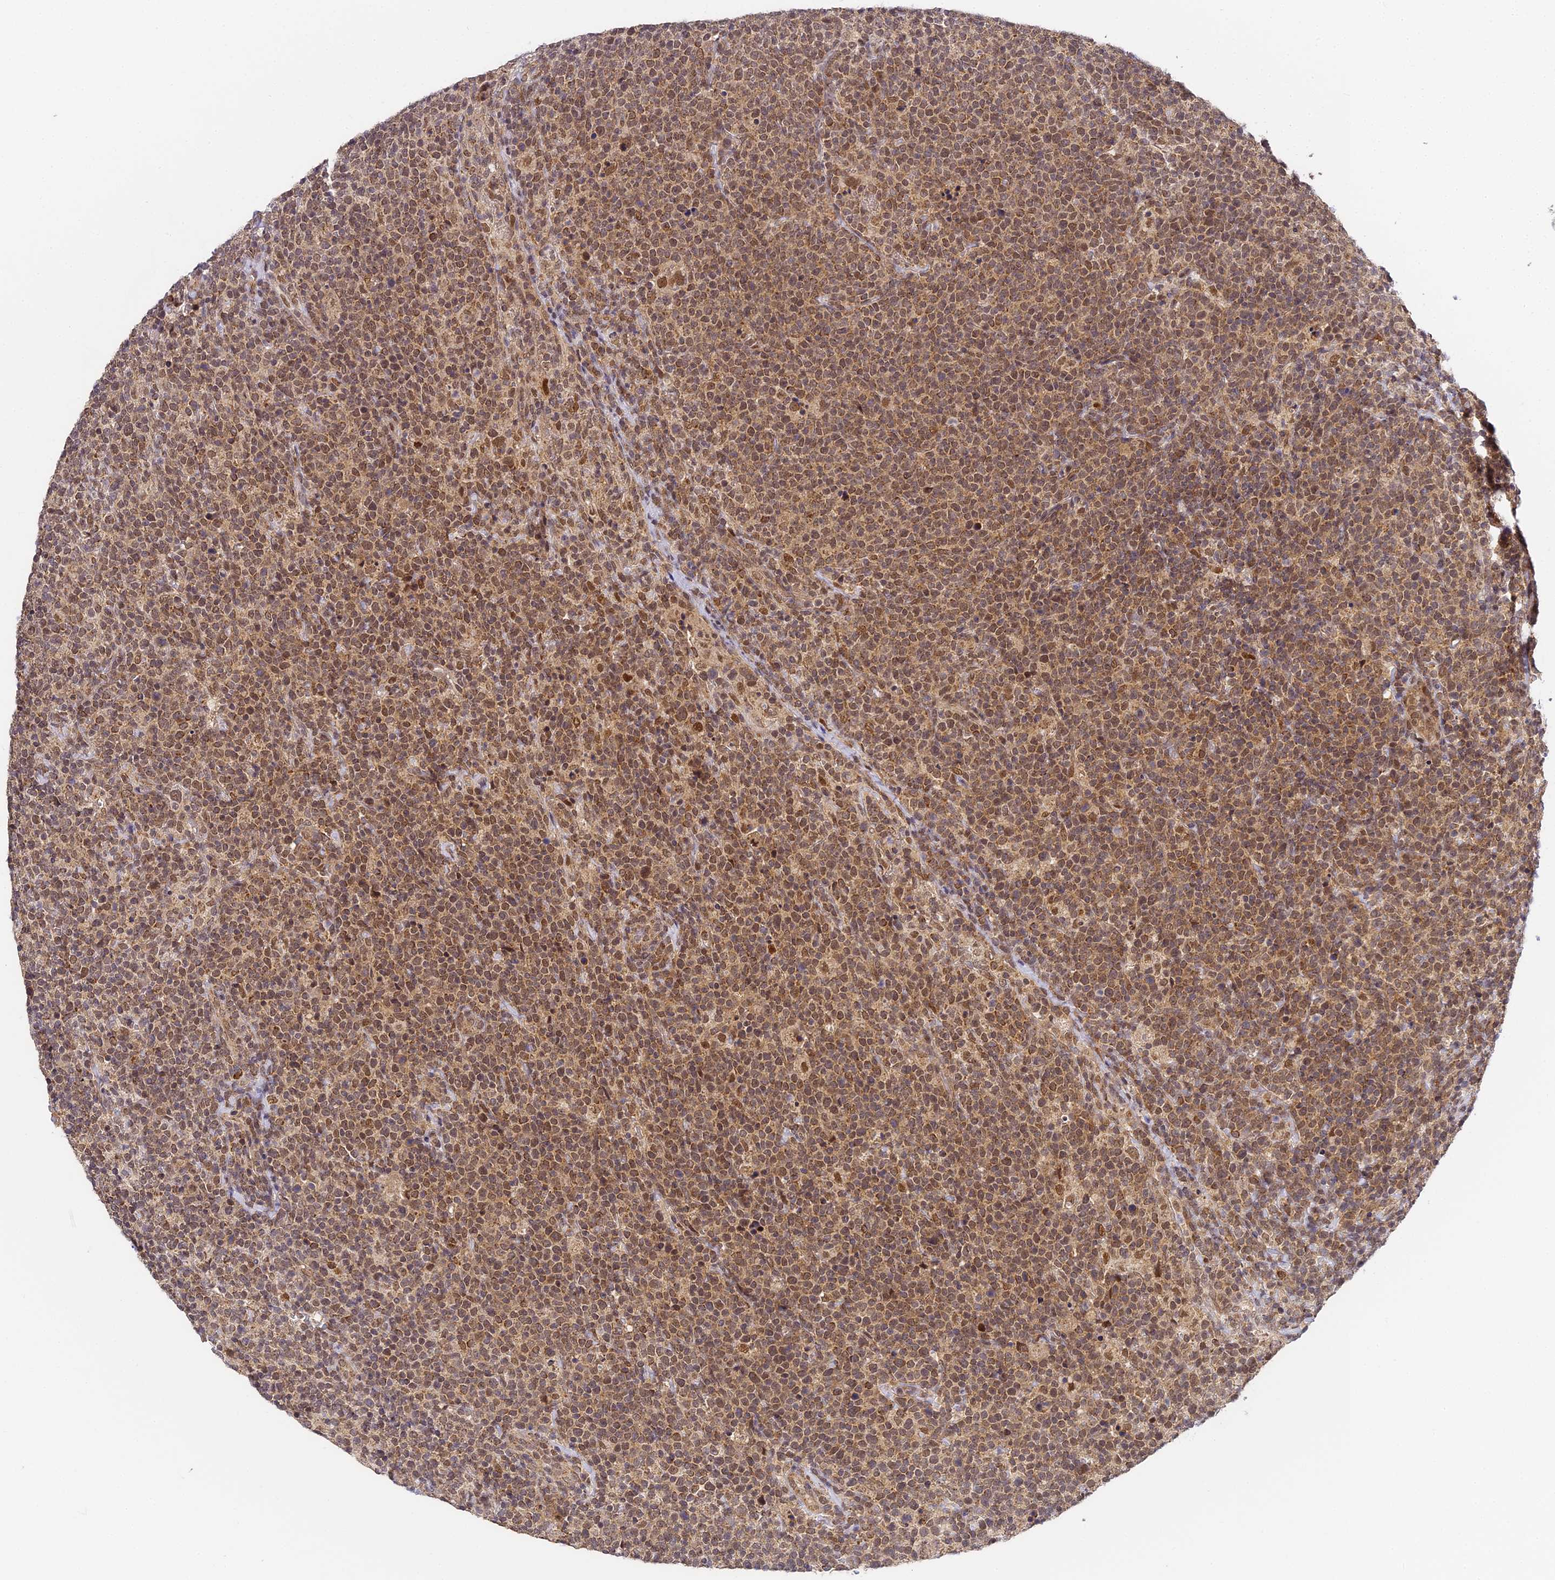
{"staining": {"intensity": "moderate", "quantity": ">75%", "location": "cytoplasmic/membranous,nuclear"}, "tissue": "lymphoma", "cell_type": "Tumor cells", "image_type": "cancer", "snomed": [{"axis": "morphology", "description": "Malignant lymphoma, non-Hodgkin's type, High grade"}, {"axis": "topography", "description": "Lymph node"}], "caption": "Approximately >75% of tumor cells in human malignant lymphoma, non-Hodgkin's type (high-grade) display moderate cytoplasmic/membranous and nuclear protein expression as visualized by brown immunohistochemical staining.", "gene": "DNAAF10", "patient": {"sex": "male", "age": 61}}